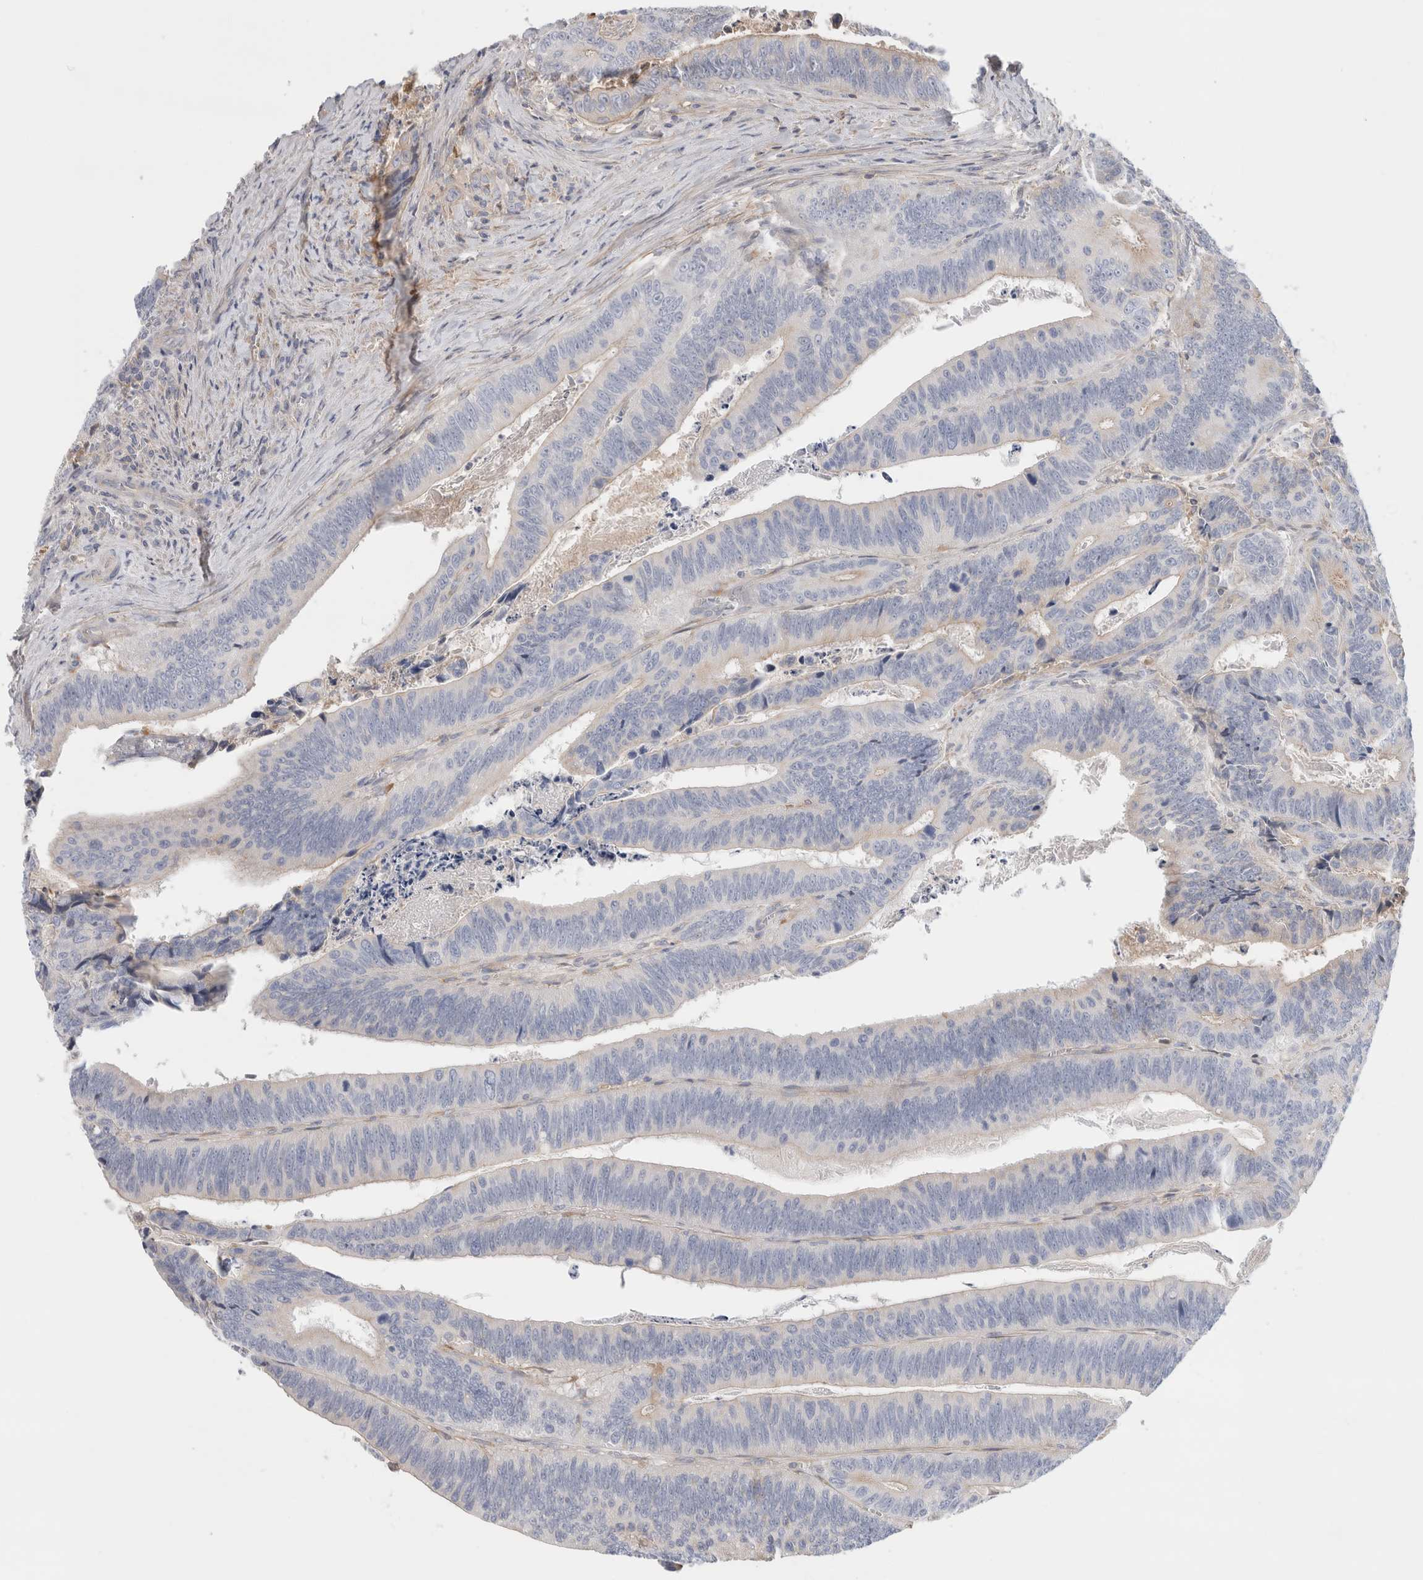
{"staining": {"intensity": "weak", "quantity": "<25%", "location": "cytoplasmic/membranous"}, "tissue": "colorectal cancer", "cell_type": "Tumor cells", "image_type": "cancer", "snomed": [{"axis": "morphology", "description": "Inflammation, NOS"}, {"axis": "morphology", "description": "Adenocarcinoma, NOS"}, {"axis": "topography", "description": "Colon"}], "caption": "IHC of colorectal adenocarcinoma displays no staining in tumor cells. (Stains: DAB (3,3'-diaminobenzidine) immunohistochemistry with hematoxylin counter stain, Microscopy: brightfield microscopy at high magnification).", "gene": "CFI", "patient": {"sex": "male", "age": 72}}